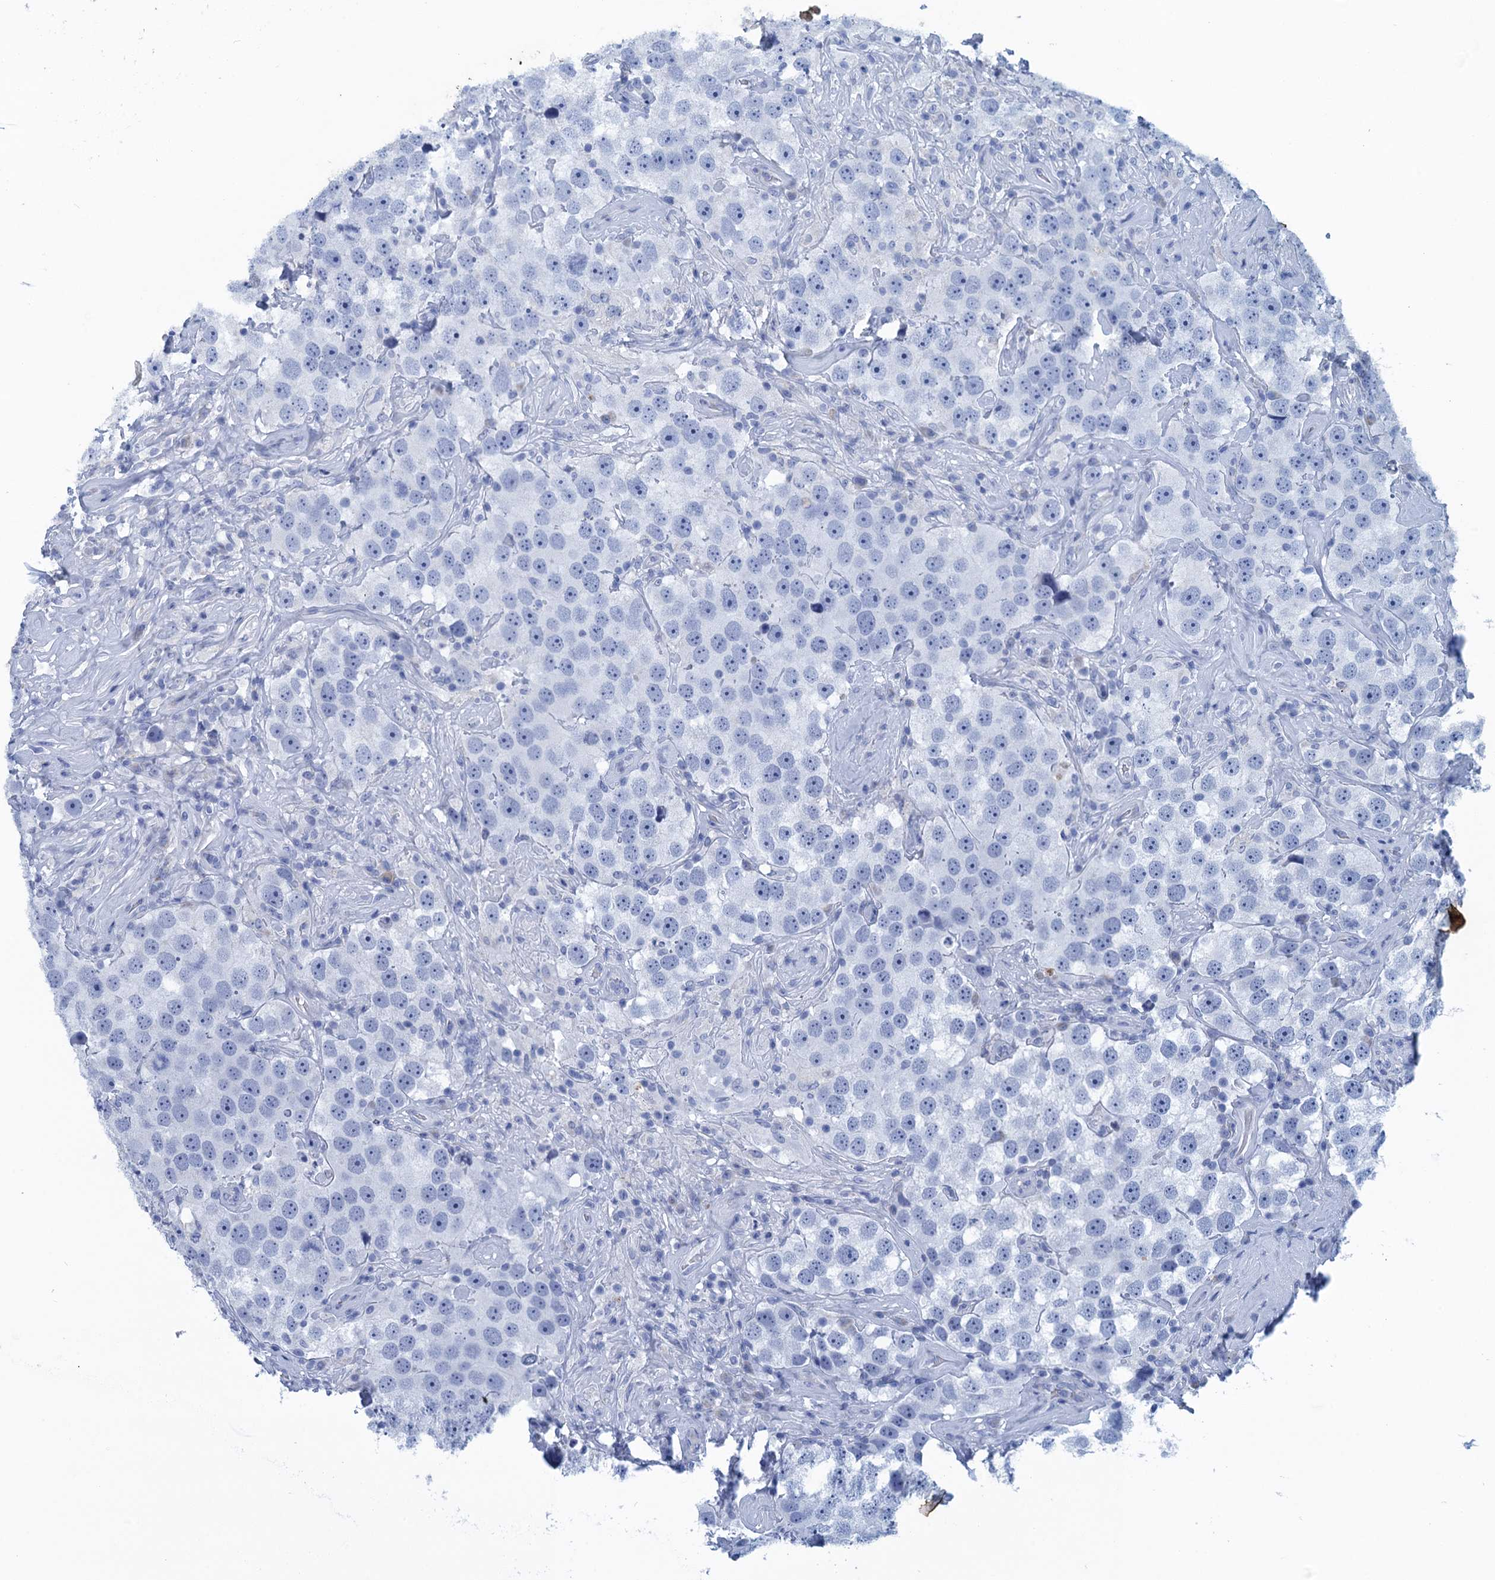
{"staining": {"intensity": "negative", "quantity": "none", "location": "none"}, "tissue": "testis cancer", "cell_type": "Tumor cells", "image_type": "cancer", "snomed": [{"axis": "morphology", "description": "Seminoma, NOS"}, {"axis": "topography", "description": "Testis"}], "caption": "Human testis cancer (seminoma) stained for a protein using immunohistochemistry exhibits no positivity in tumor cells.", "gene": "SCEL", "patient": {"sex": "male", "age": 49}}